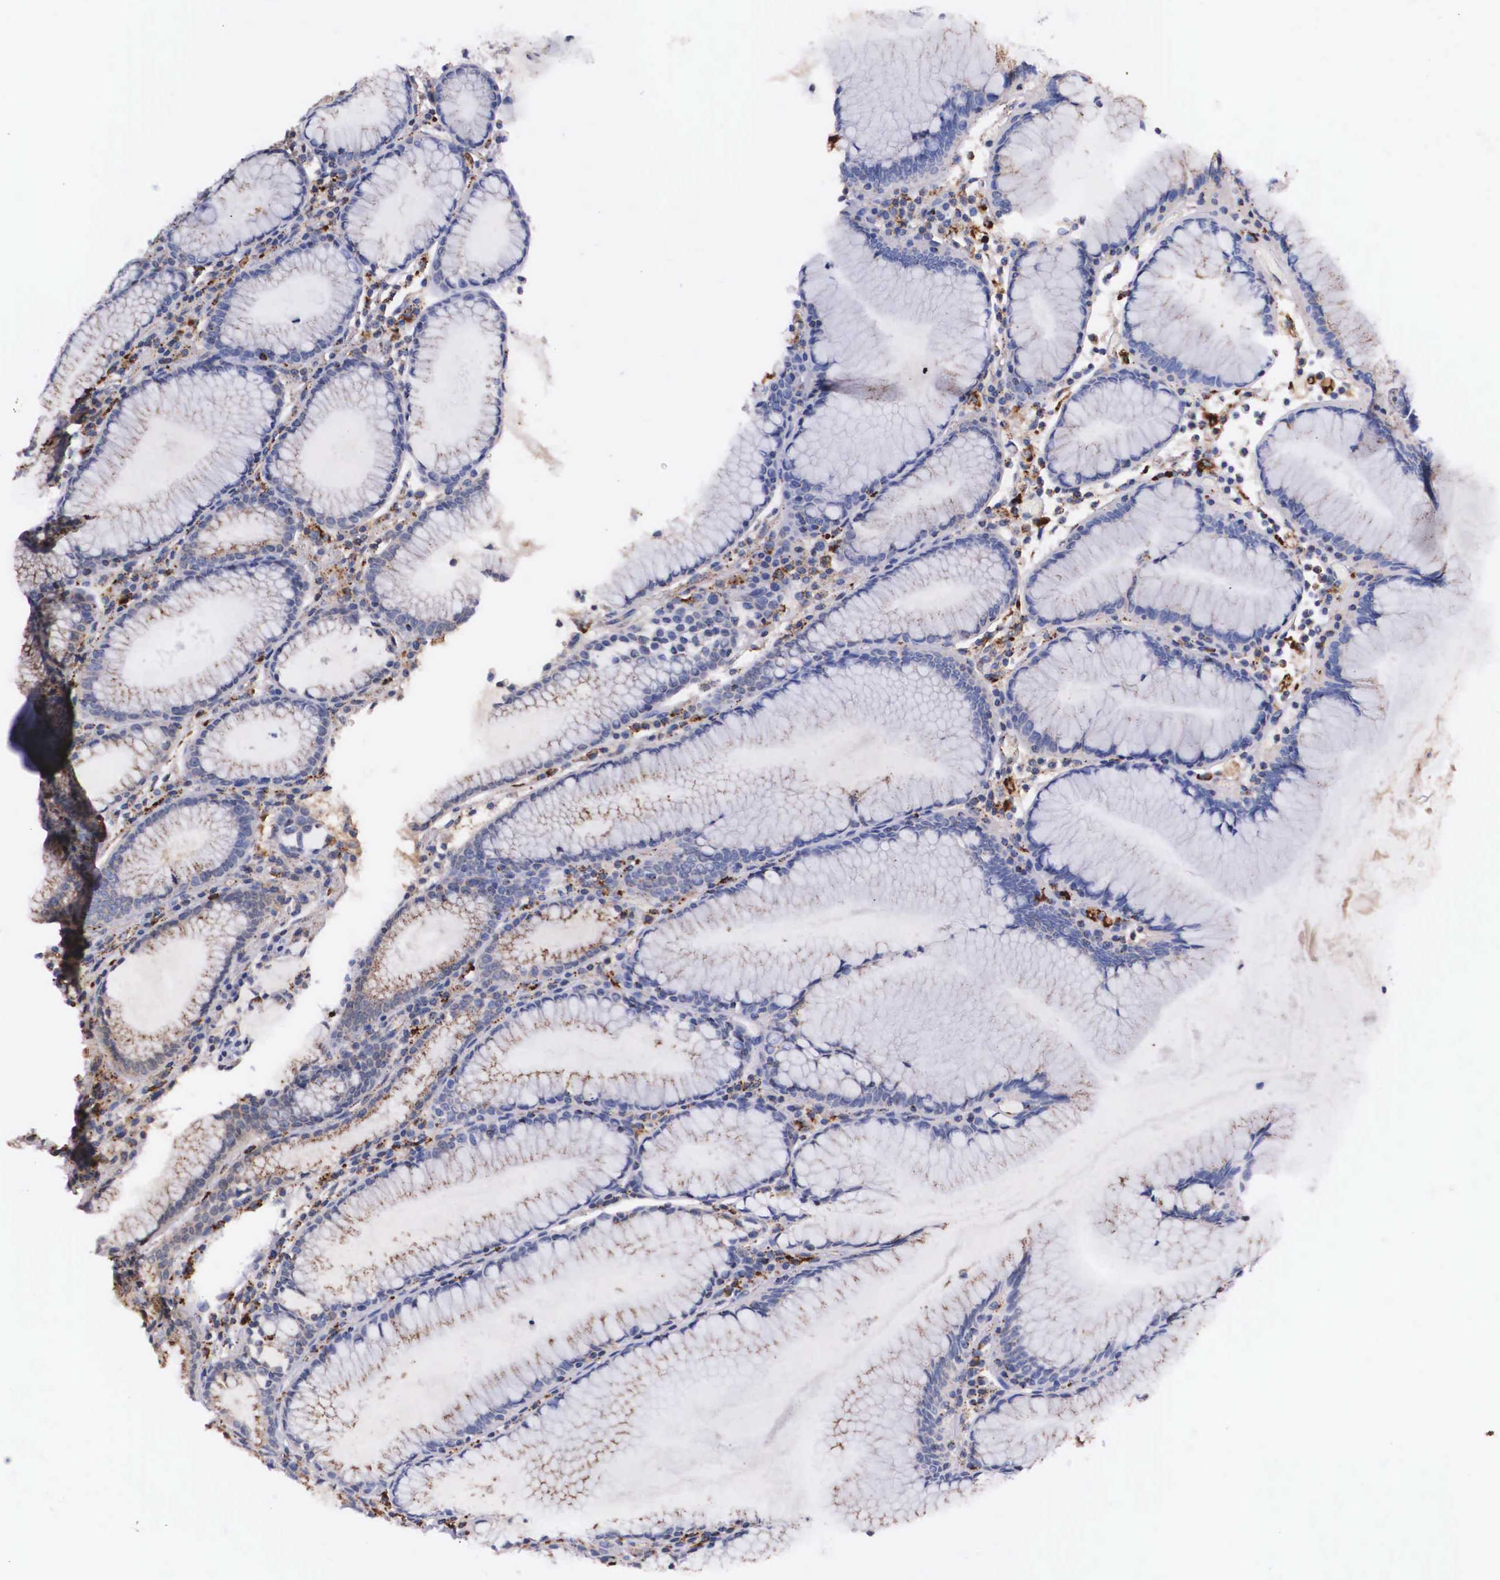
{"staining": {"intensity": "moderate", "quantity": "25%-75%", "location": "cytoplasmic/membranous"}, "tissue": "stomach", "cell_type": "Glandular cells", "image_type": "normal", "snomed": [{"axis": "morphology", "description": "Normal tissue, NOS"}, {"axis": "topography", "description": "Stomach, lower"}], "caption": "Immunohistochemistry (IHC) (DAB) staining of normal stomach shows moderate cytoplasmic/membranous protein positivity in approximately 25%-75% of glandular cells.", "gene": "NAGA", "patient": {"sex": "female", "age": 43}}